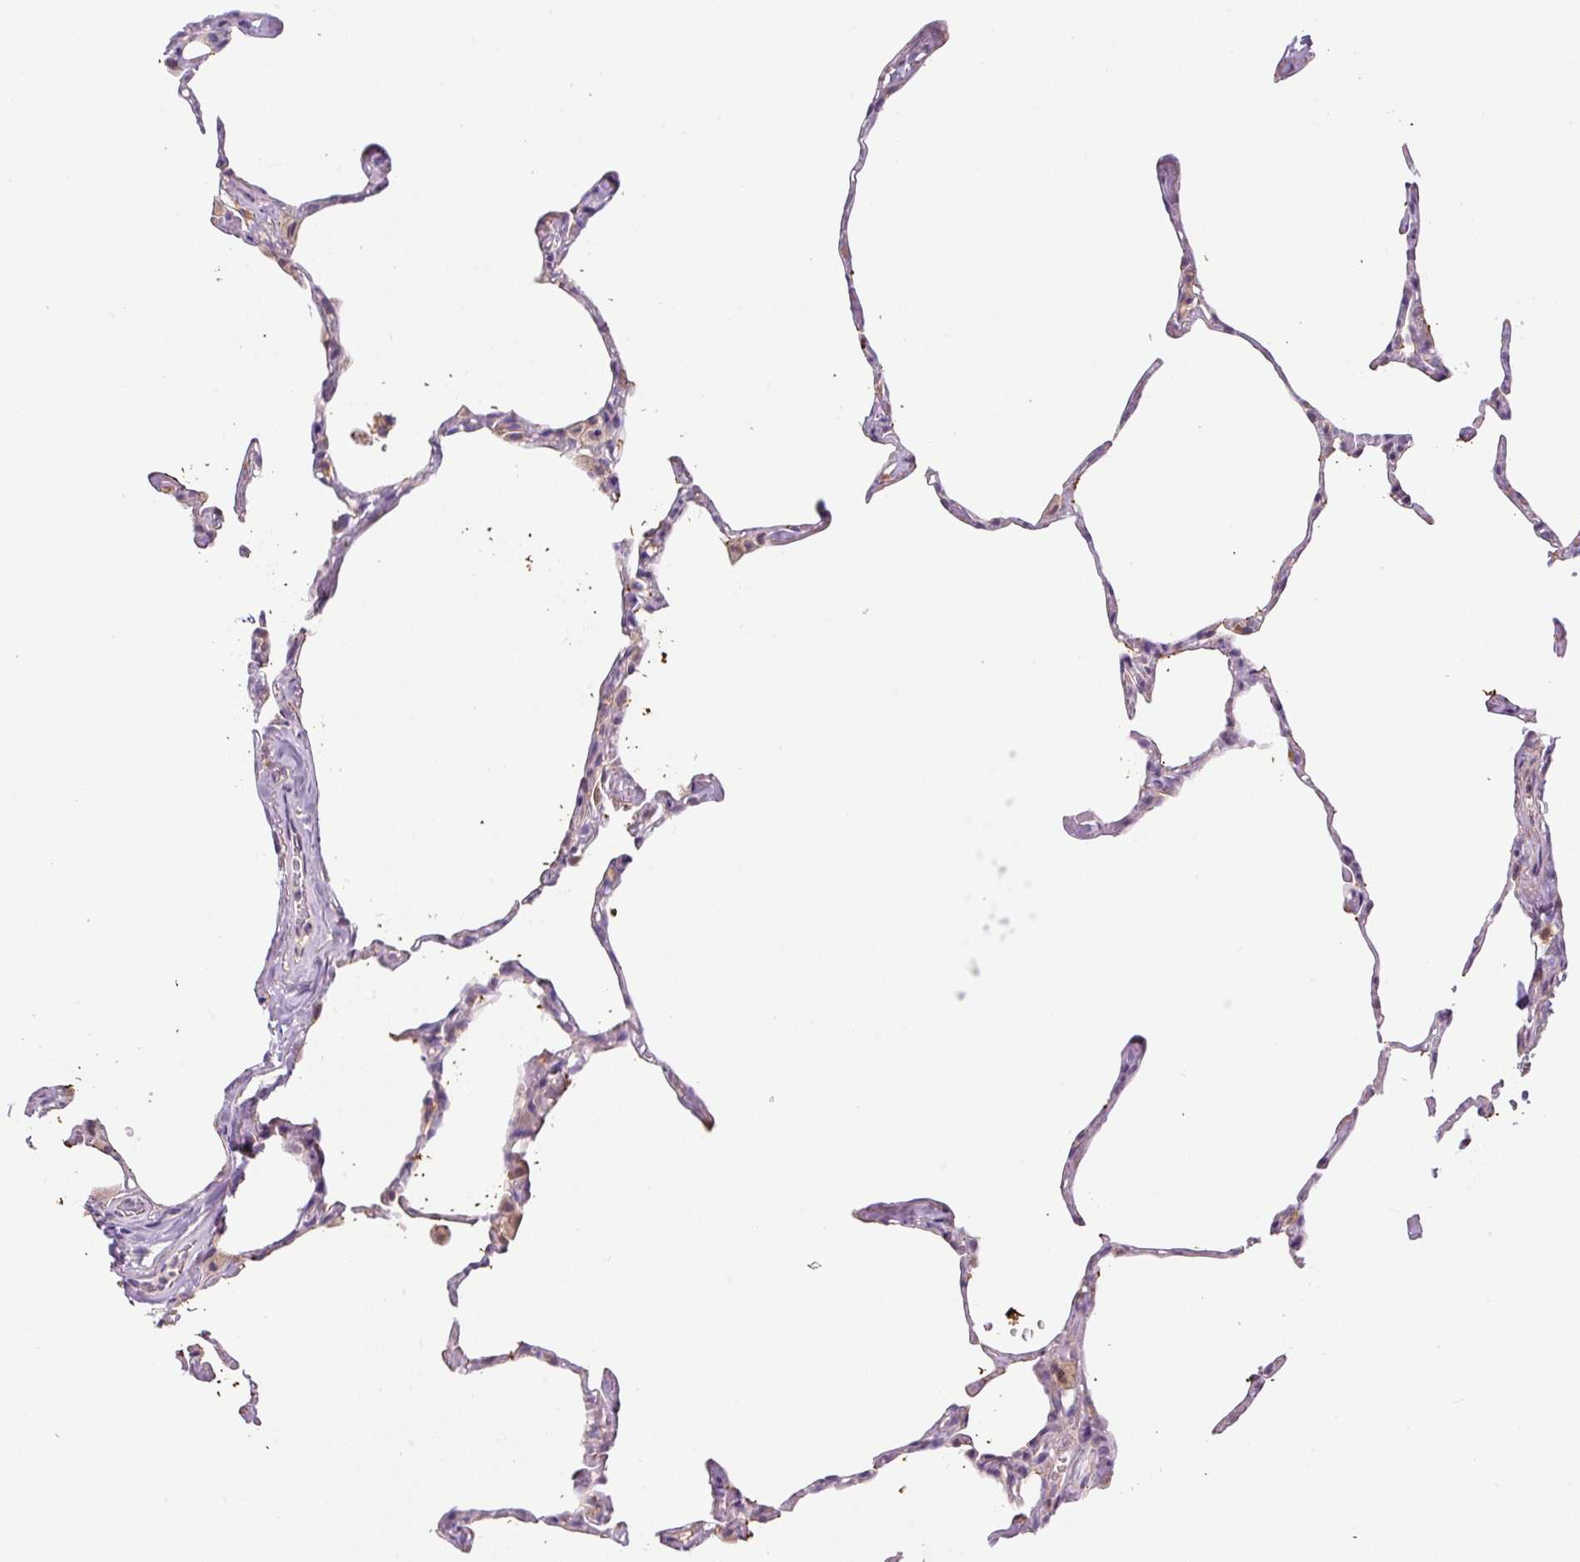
{"staining": {"intensity": "negative", "quantity": "none", "location": "none"}, "tissue": "lung", "cell_type": "Alveolar cells", "image_type": "normal", "snomed": [{"axis": "morphology", "description": "Normal tissue, NOS"}, {"axis": "topography", "description": "Lung"}], "caption": "The photomicrograph reveals no staining of alveolar cells in unremarkable lung.", "gene": "PRKAA2", "patient": {"sex": "male", "age": 65}}